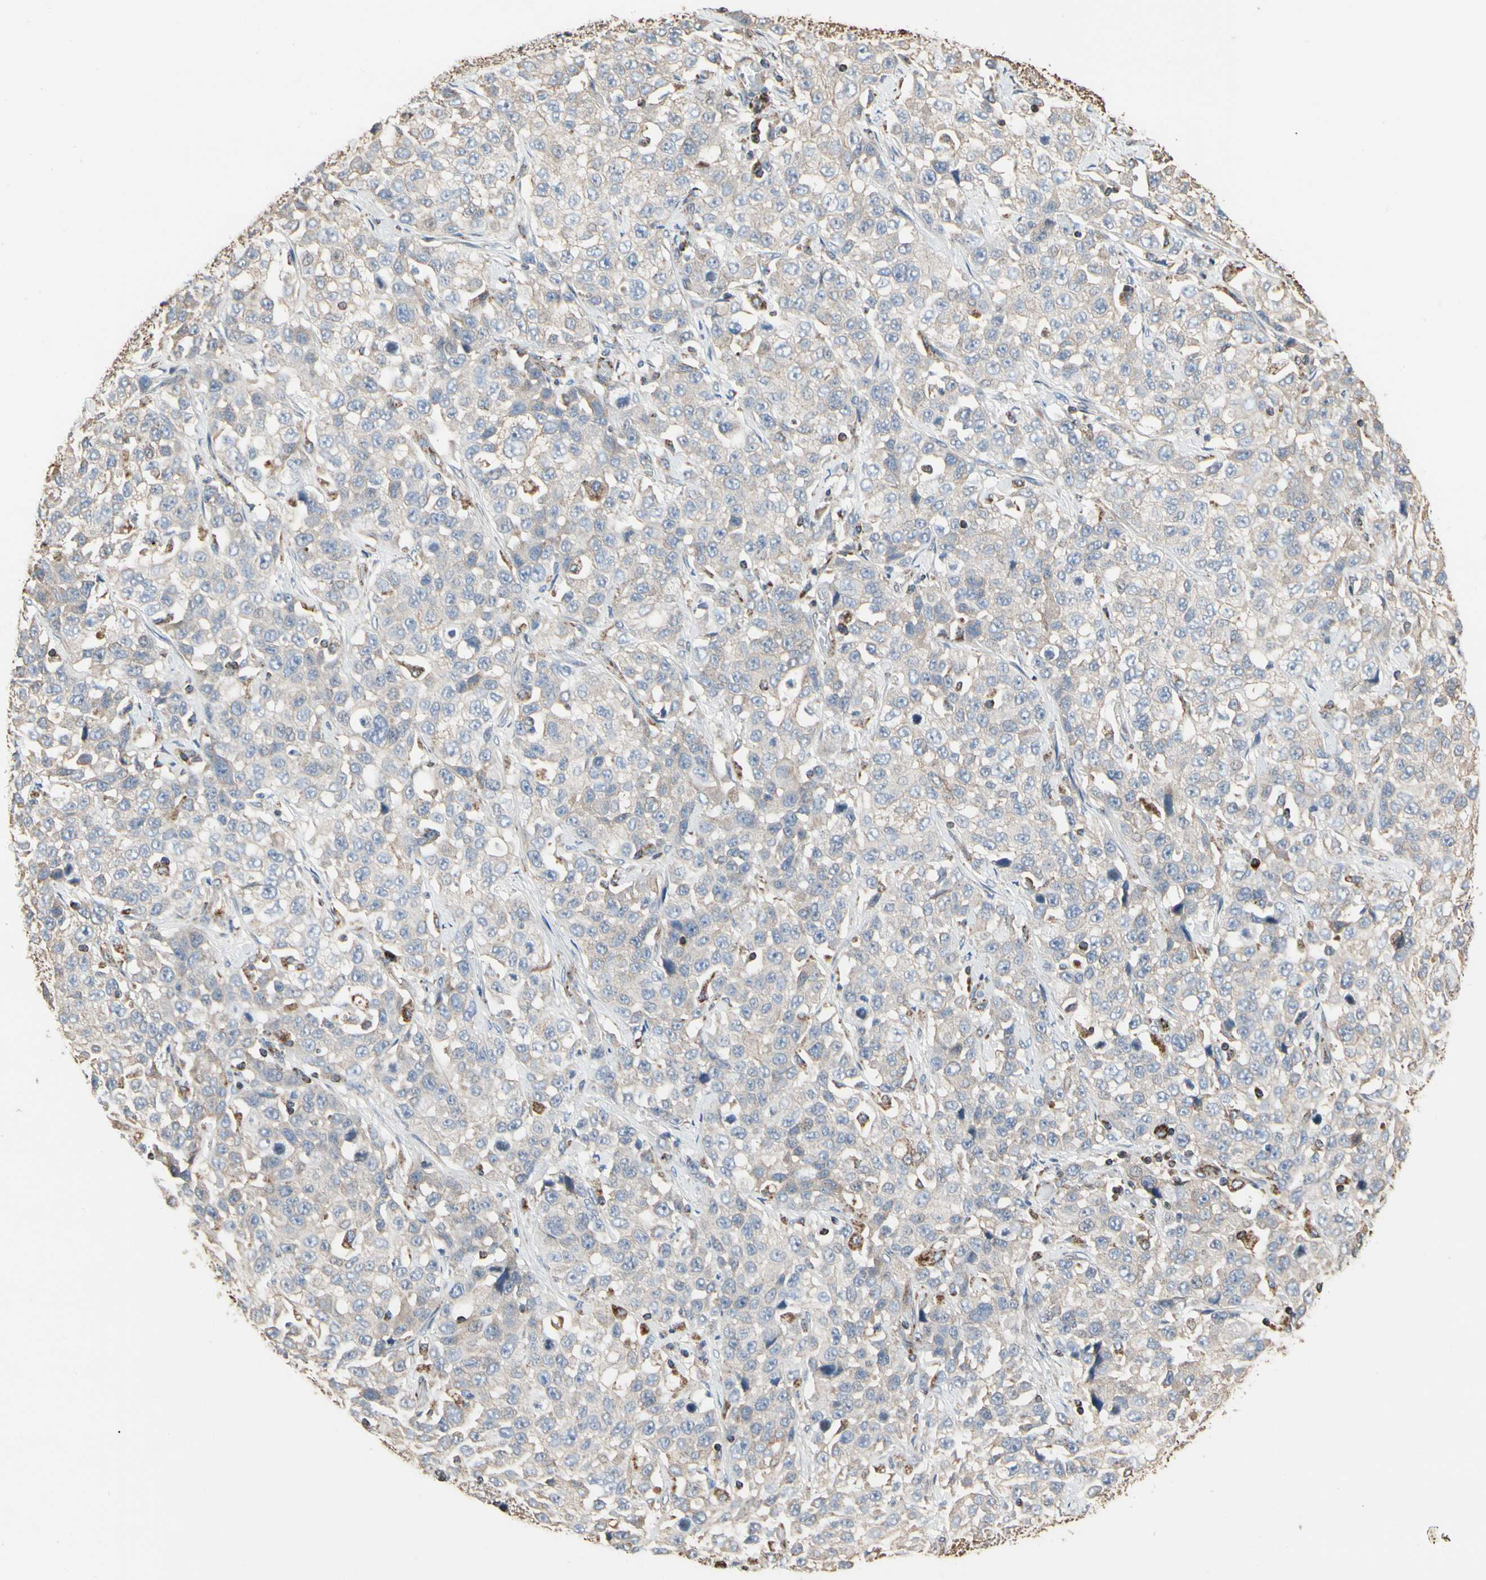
{"staining": {"intensity": "negative", "quantity": "none", "location": "none"}, "tissue": "stomach cancer", "cell_type": "Tumor cells", "image_type": "cancer", "snomed": [{"axis": "morphology", "description": "Normal tissue, NOS"}, {"axis": "morphology", "description": "Adenocarcinoma, NOS"}, {"axis": "topography", "description": "Stomach"}], "caption": "Stomach cancer (adenocarcinoma) stained for a protein using immunohistochemistry shows no staining tumor cells.", "gene": "TUBA1A", "patient": {"sex": "male", "age": 48}}